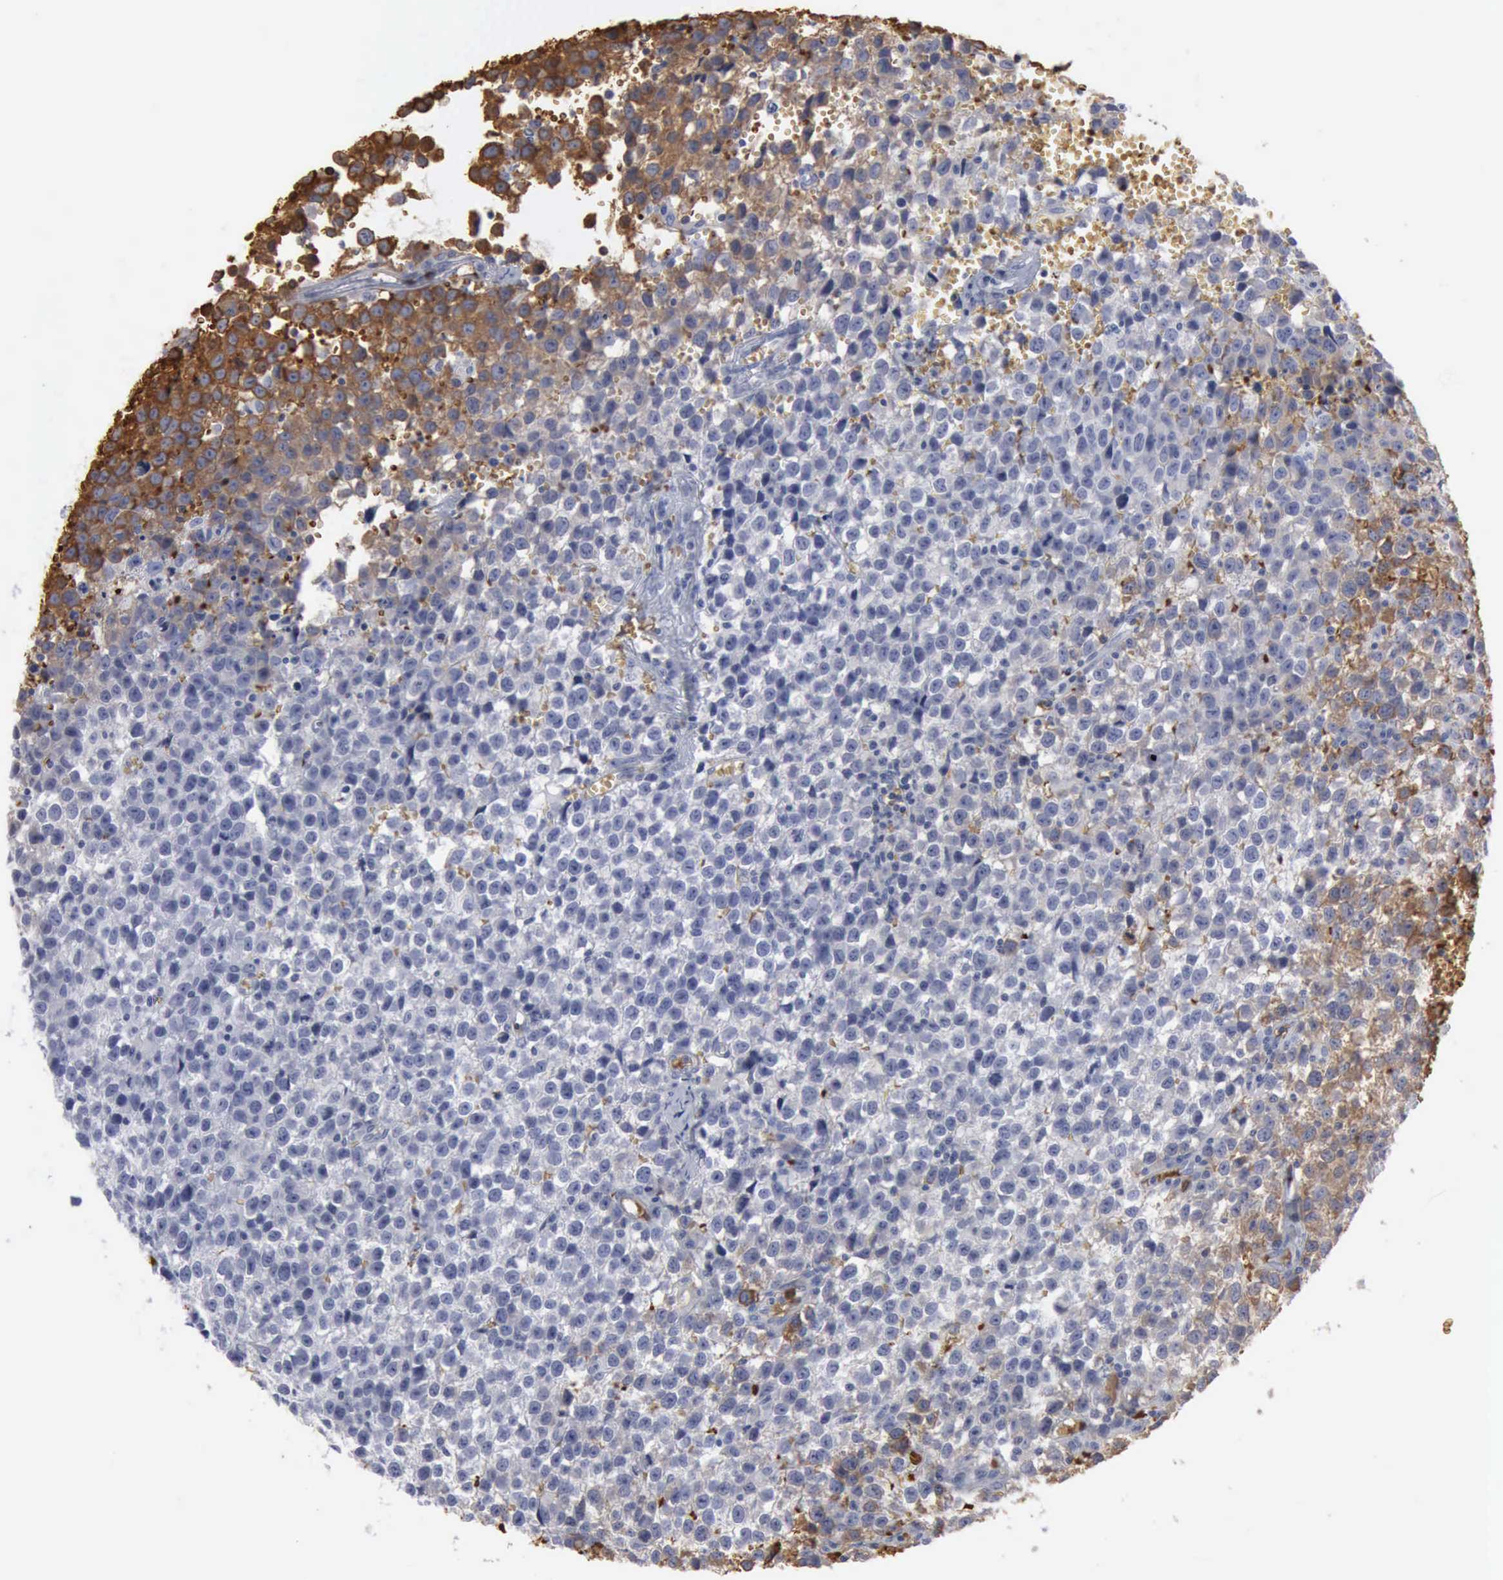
{"staining": {"intensity": "strong", "quantity": ">75%", "location": "cytoplasmic/membranous"}, "tissue": "testis cancer", "cell_type": "Tumor cells", "image_type": "cancer", "snomed": [{"axis": "morphology", "description": "Seminoma, NOS"}, {"axis": "topography", "description": "Testis"}], "caption": "Human testis seminoma stained with a brown dye exhibits strong cytoplasmic/membranous positive staining in about >75% of tumor cells.", "gene": "TGFB1", "patient": {"sex": "male", "age": 35}}